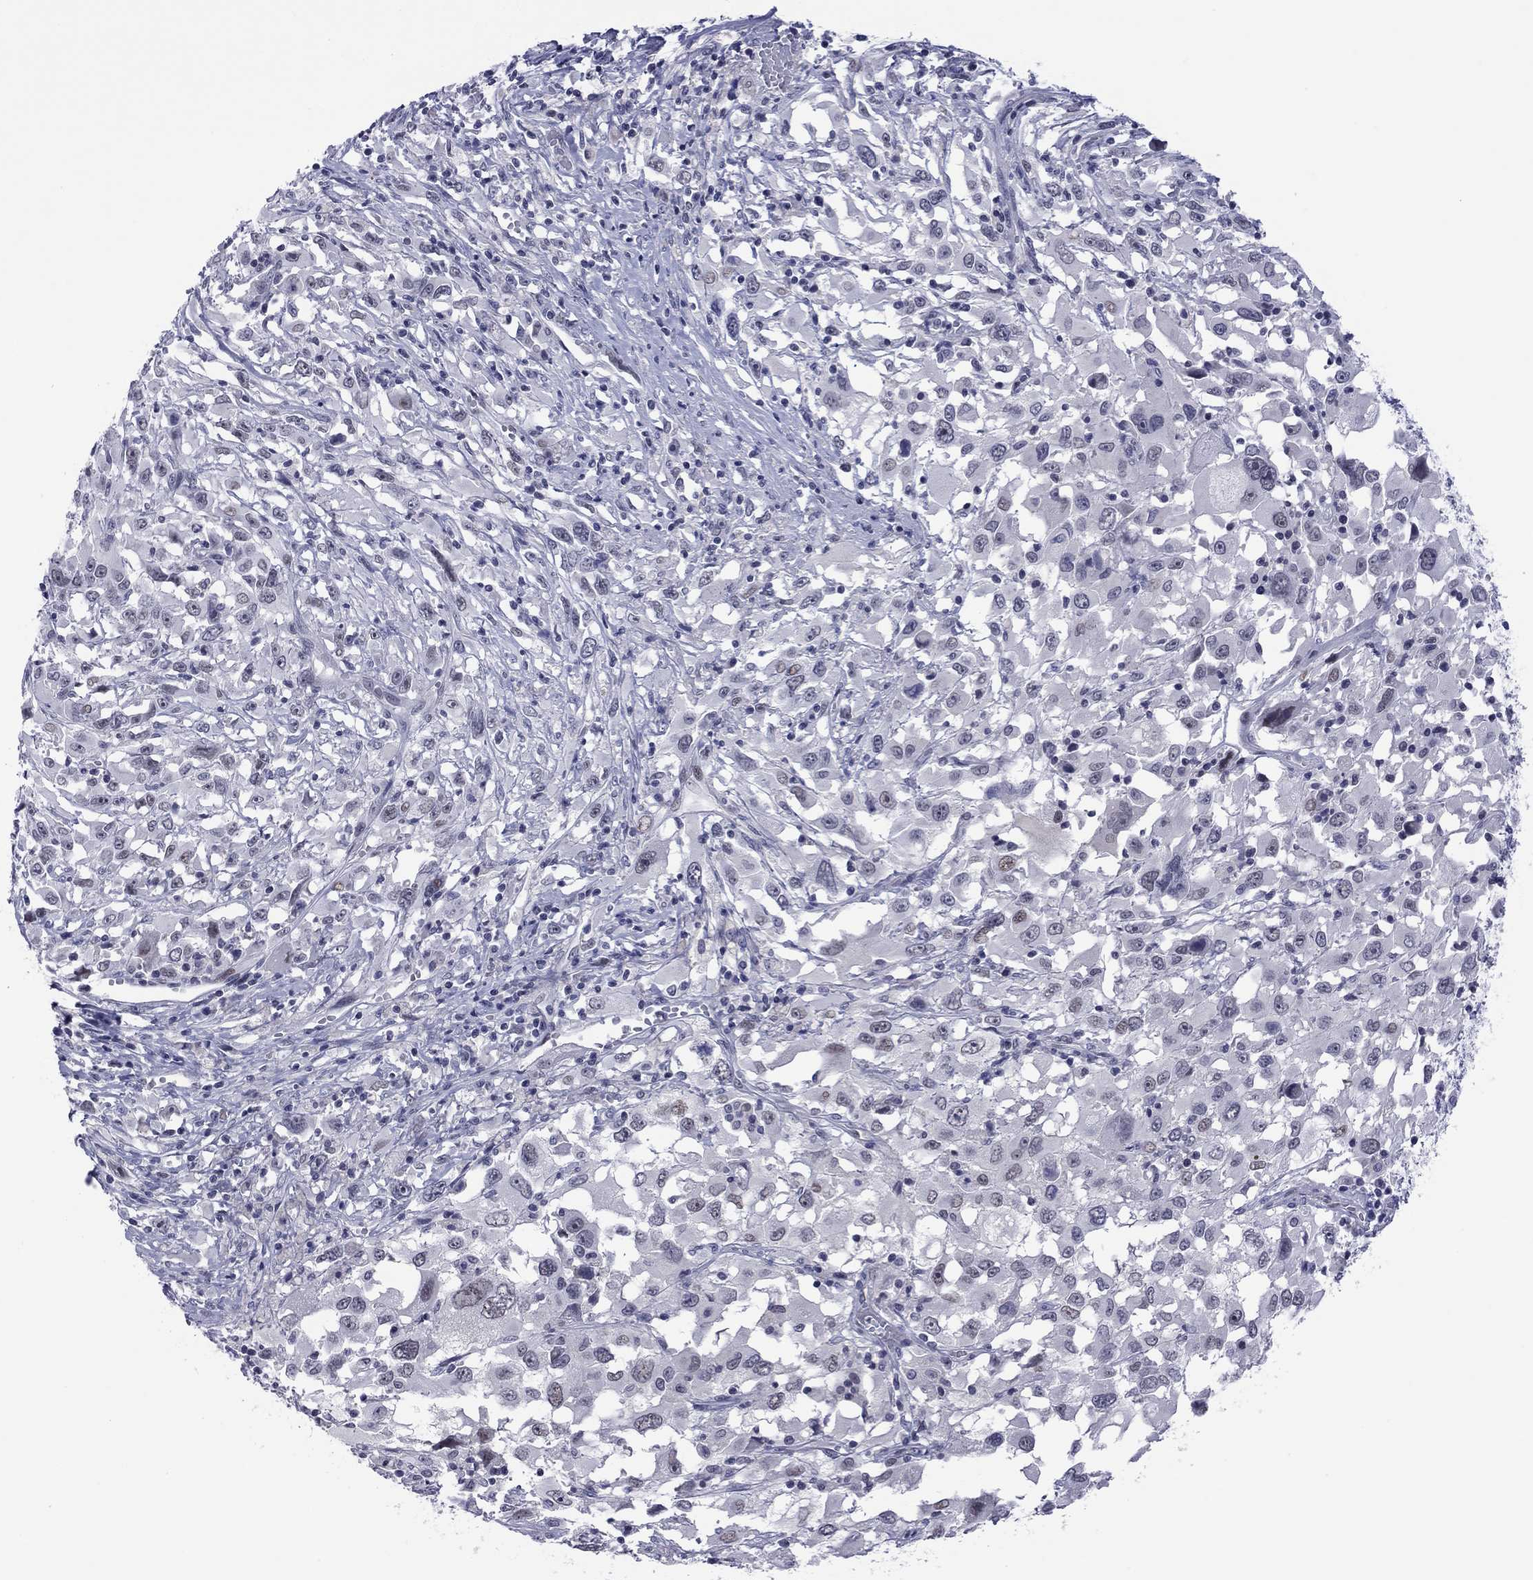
{"staining": {"intensity": "negative", "quantity": "none", "location": "none"}, "tissue": "melanoma", "cell_type": "Tumor cells", "image_type": "cancer", "snomed": [{"axis": "morphology", "description": "Malignant melanoma, Metastatic site"}, {"axis": "topography", "description": "Soft tissue"}], "caption": "DAB immunohistochemical staining of human melanoma exhibits no significant staining in tumor cells.", "gene": "POU5F2", "patient": {"sex": "male", "age": 50}}